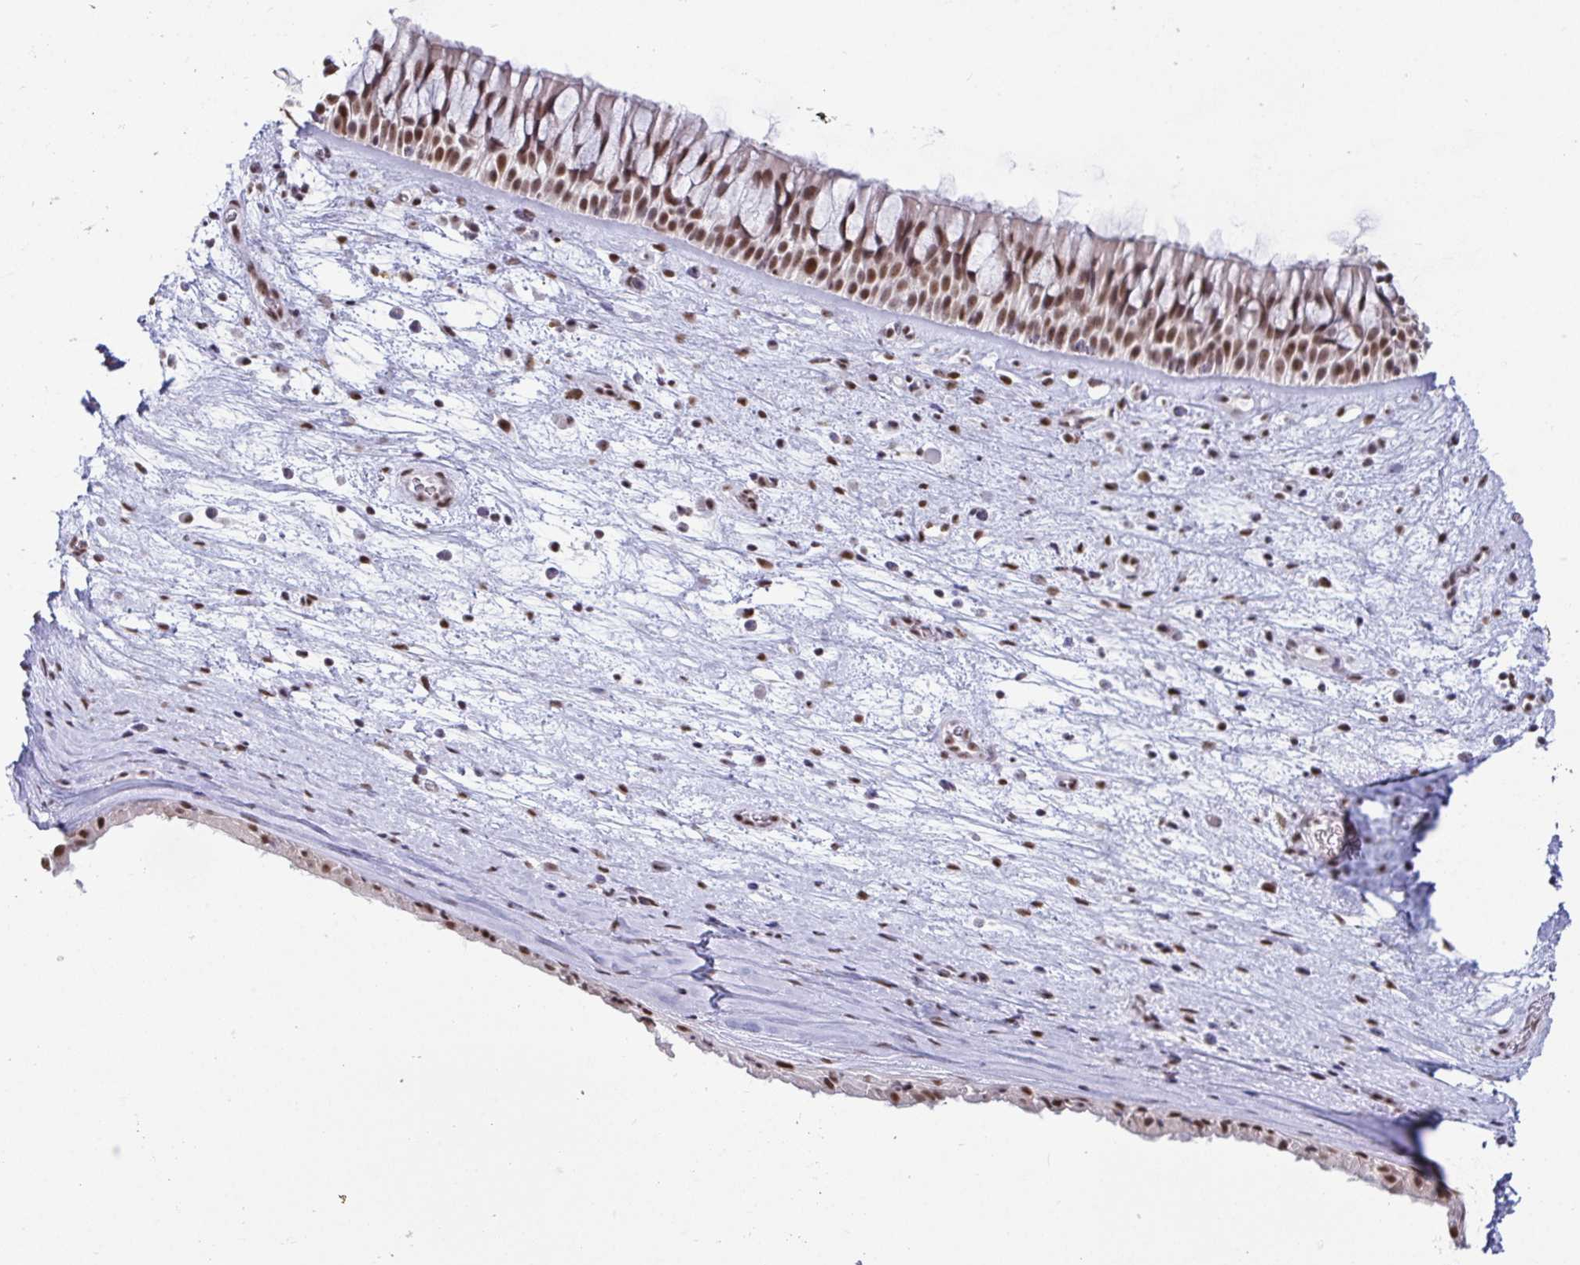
{"staining": {"intensity": "moderate", "quantity": ">75%", "location": "nuclear"}, "tissue": "nasopharynx", "cell_type": "Respiratory epithelial cells", "image_type": "normal", "snomed": [{"axis": "morphology", "description": "Normal tissue, NOS"}, {"axis": "topography", "description": "Nasopharynx"}], "caption": "An image of nasopharynx stained for a protein demonstrates moderate nuclear brown staining in respiratory epithelial cells. The protein is stained brown, and the nuclei are stained in blue (DAB IHC with brightfield microscopy, high magnification).", "gene": "SUPT16H", "patient": {"sex": "male", "age": 74}}